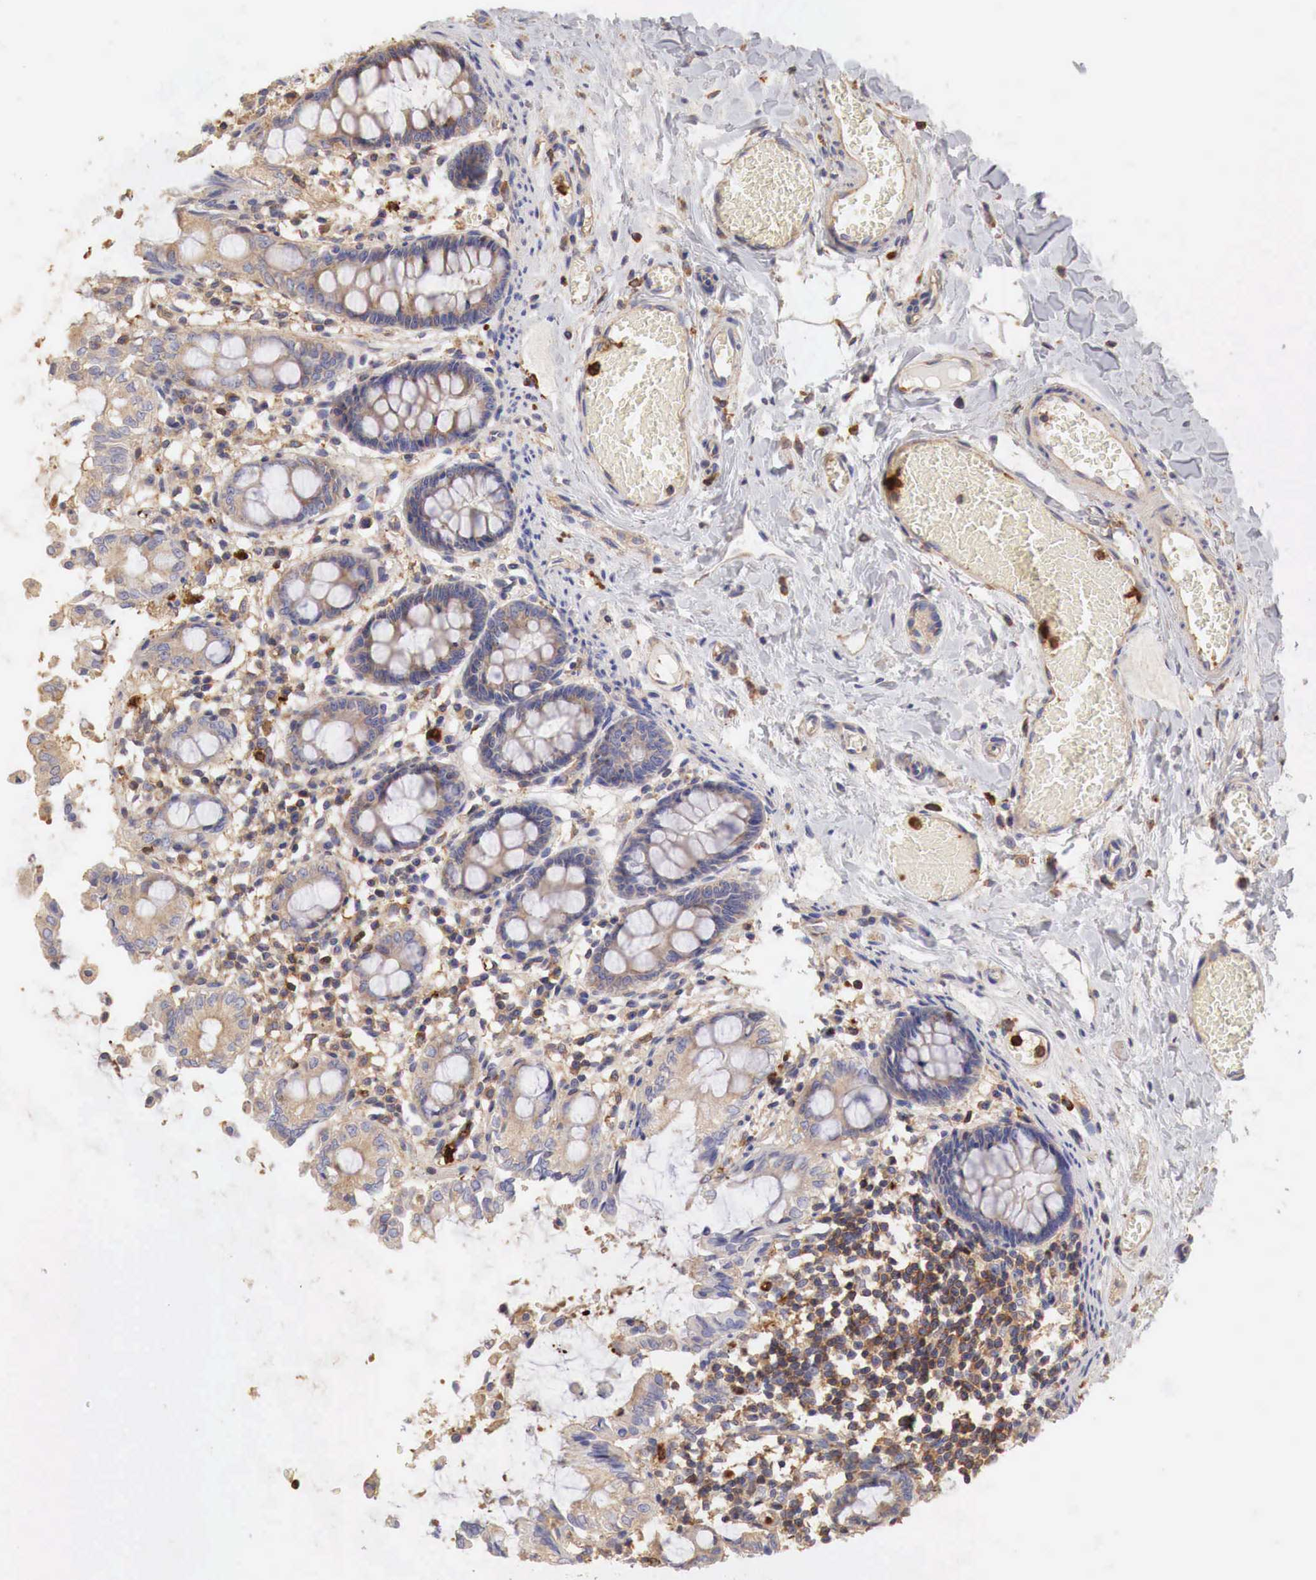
{"staining": {"intensity": "weak", "quantity": ">75%", "location": "cytoplasmic/membranous"}, "tissue": "colon", "cell_type": "Endothelial cells", "image_type": "normal", "snomed": [{"axis": "morphology", "description": "Normal tissue, NOS"}, {"axis": "topography", "description": "Colon"}], "caption": "A brown stain shows weak cytoplasmic/membranous staining of a protein in endothelial cells of unremarkable colon. Nuclei are stained in blue.", "gene": "G6PD", "patient": {"sex": "male", "age": 1}}